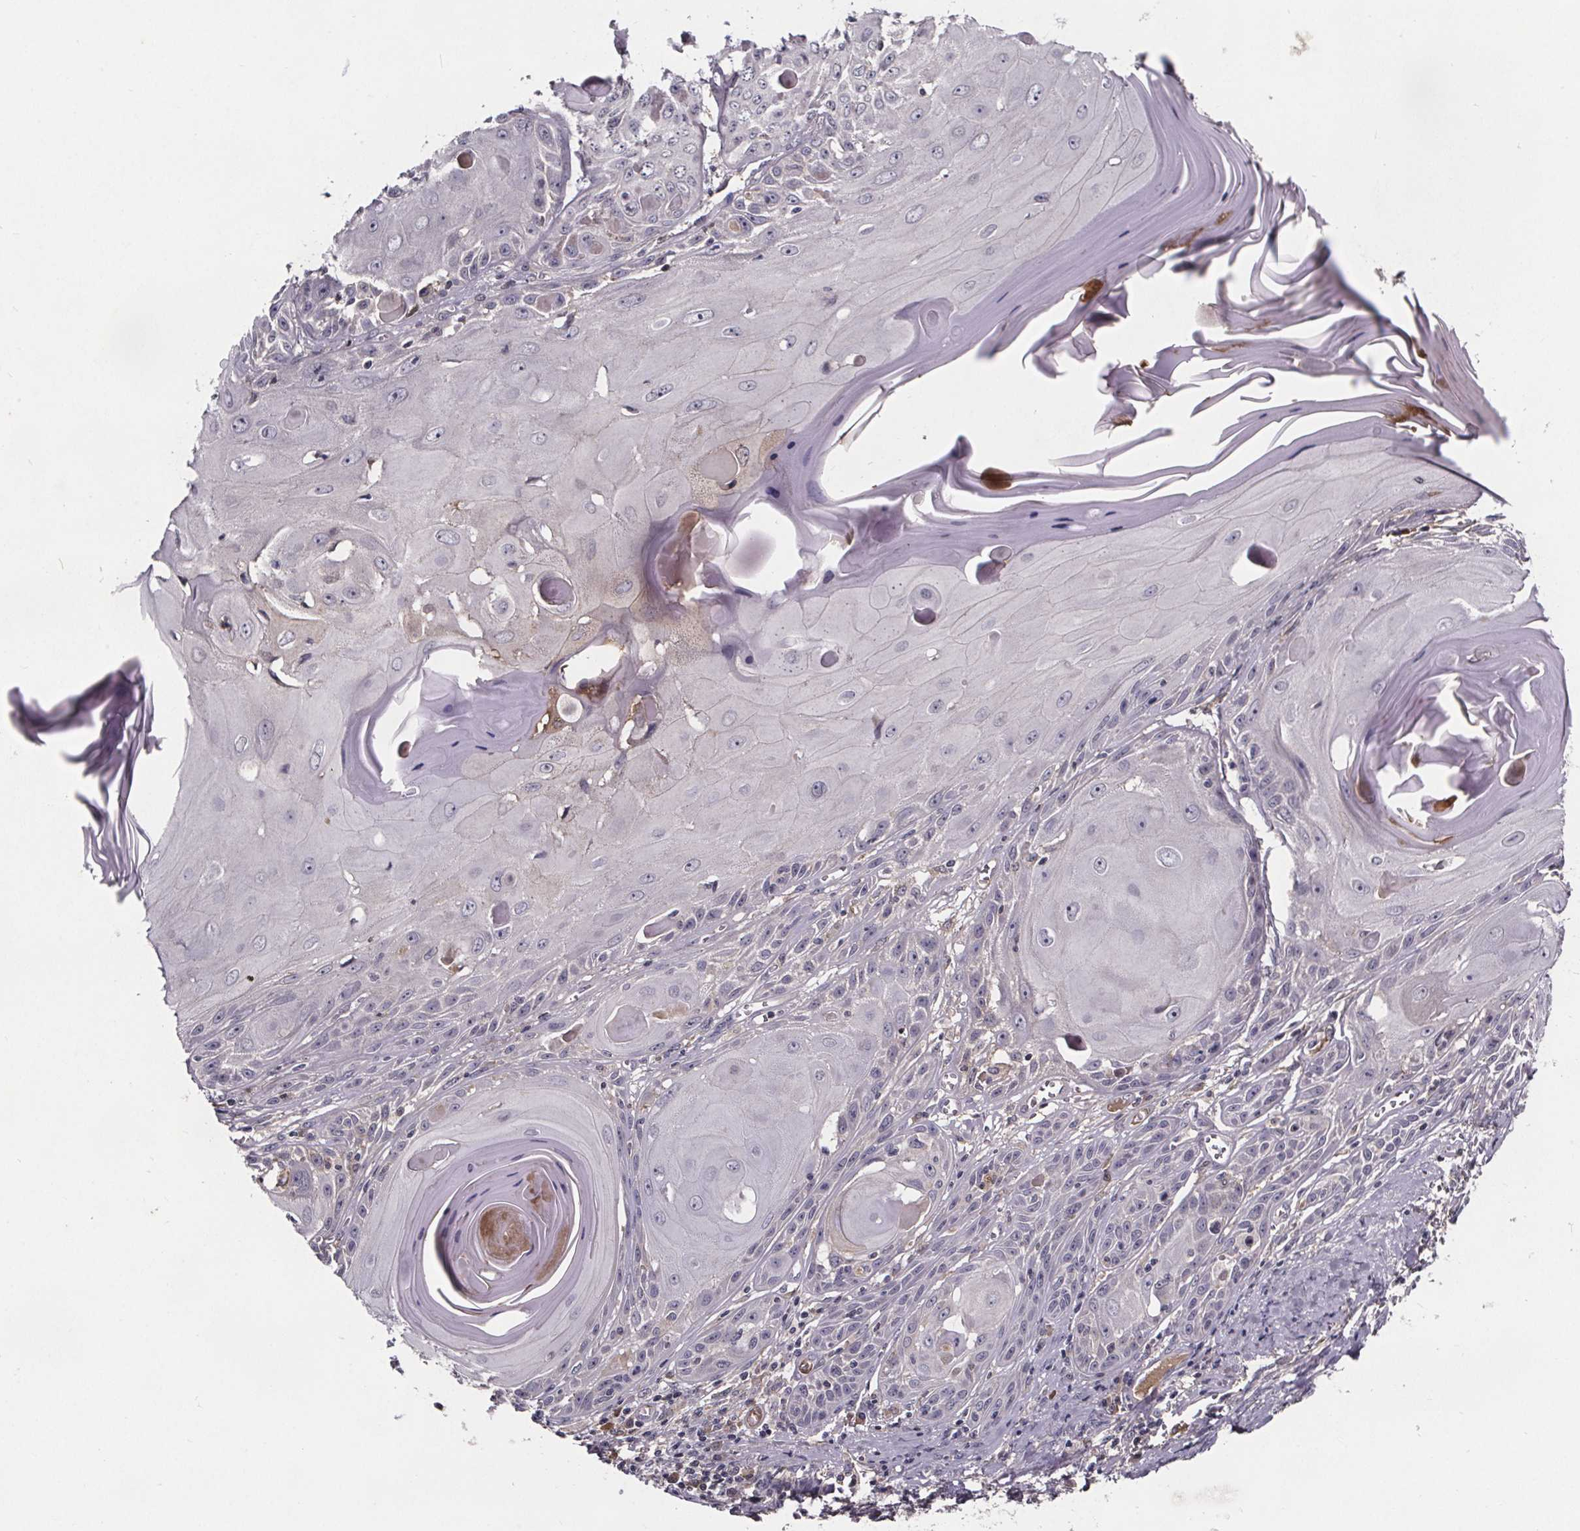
{"staining": {"intensity": "negative", "quantity": "none", "location": "none"}, "tissue": "skin cancer", "cell_type": "Tumor cells", "image_type": "cancer", "snomed": [{"axis": "morphology", "description": "Squamous cell carcinoma, NOS"}, {"axis": "topography", "description": "Skin"}, {"axis": "topography", "description": "Vulva"}], "caption": "This is an IHC histopathology image of skin cancer (squamous cell carcinoma). There is no staining in tumor cells.", "gene": "NPHP4", "patient": {"sex": "female", "age": 85}}